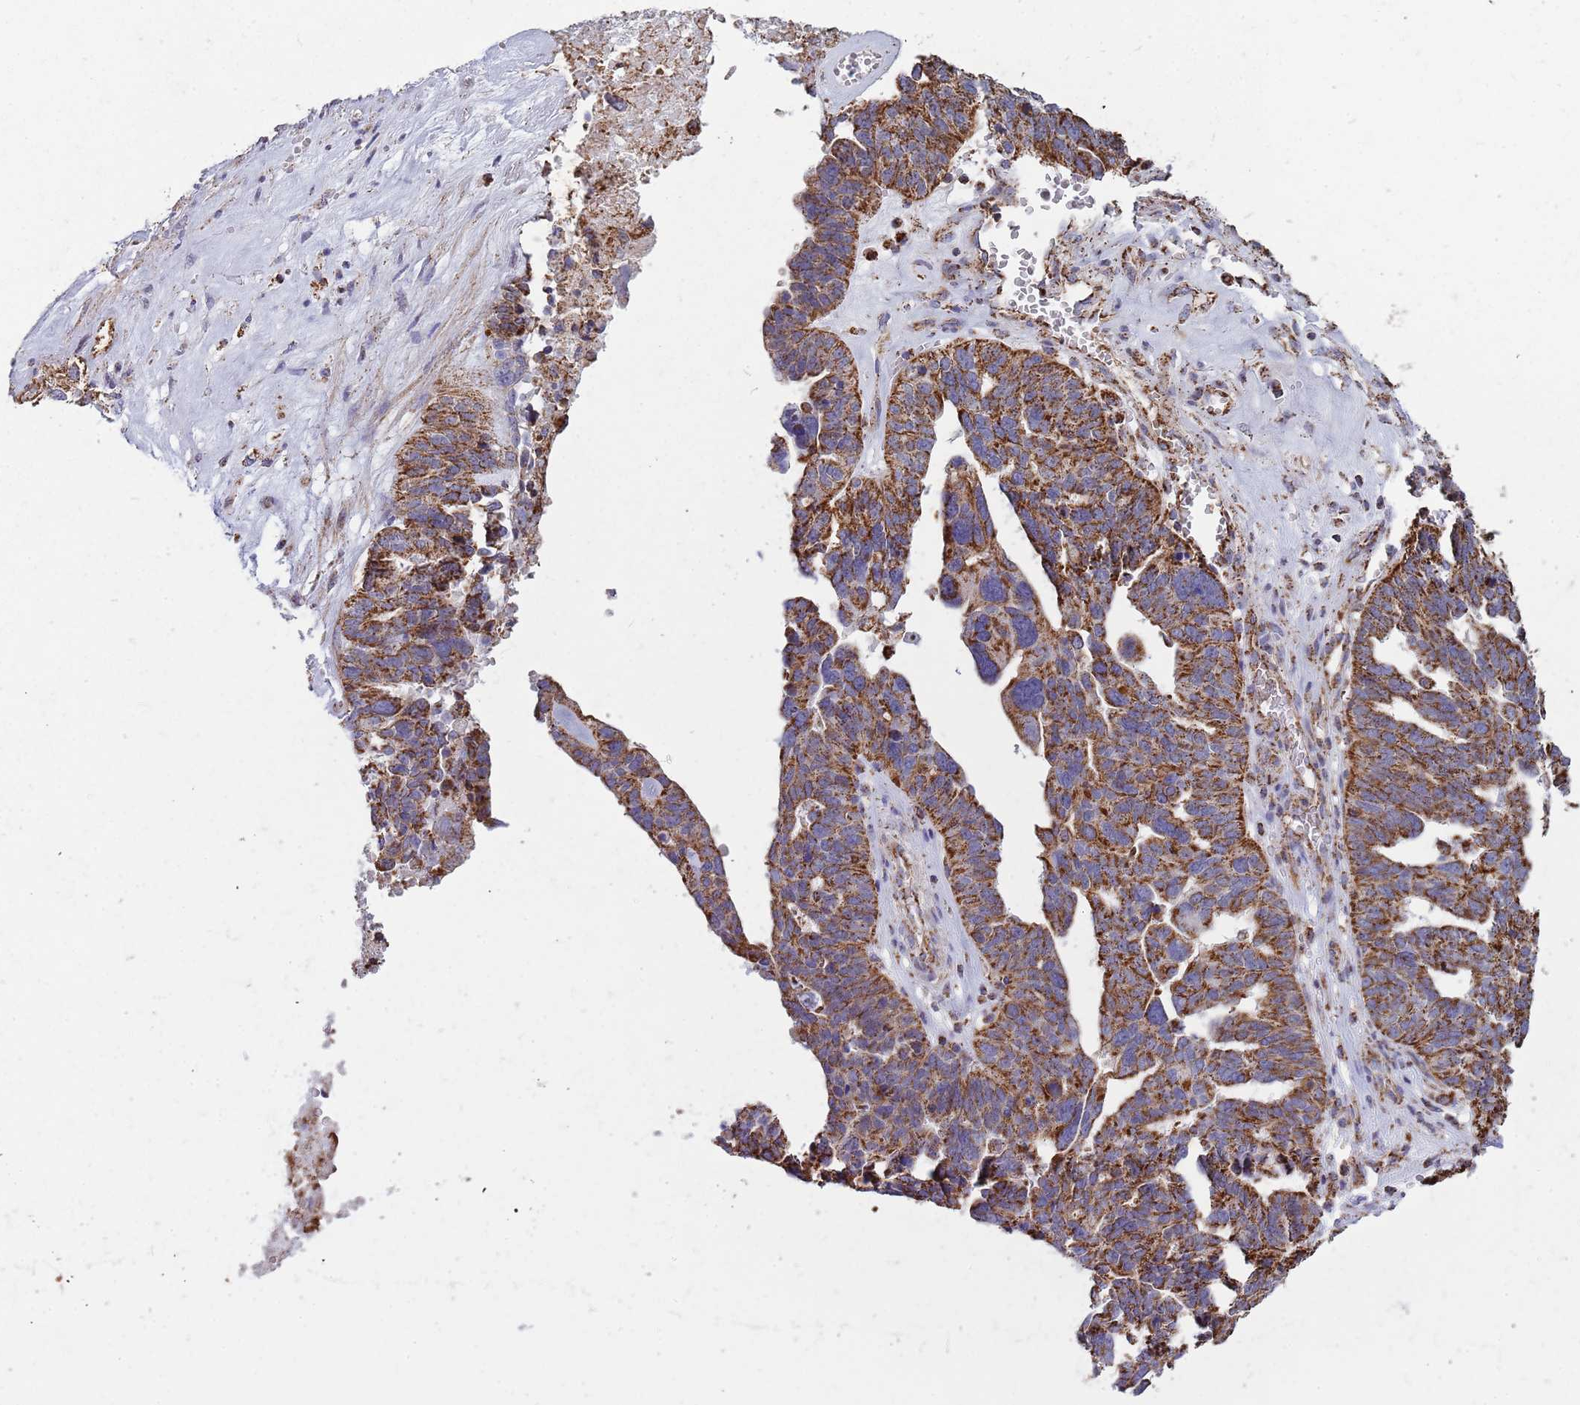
{"staining": {"intensity": "strong", "quantity": ">75%", "location": "cytoplasmic/membranous"}, "tissue": "ovarian cancer", "cell_type": "Tumor cells", "image_type": "cancer", "snomed": [{"axis": "morphology", "description": "Cystadenocarcinoma, serous, NOS"}, {"axis": "topography", "description": "Ovary"}], "caption": "Serous cystadenocarcinoma (ovarian) stained for a protein (brown) displays strong cytoplasmic/membranous positive positivity in approximately >75% of tumor cells.", "gene": "VPS16", "patient": {"sex": "female", "age": 59}}